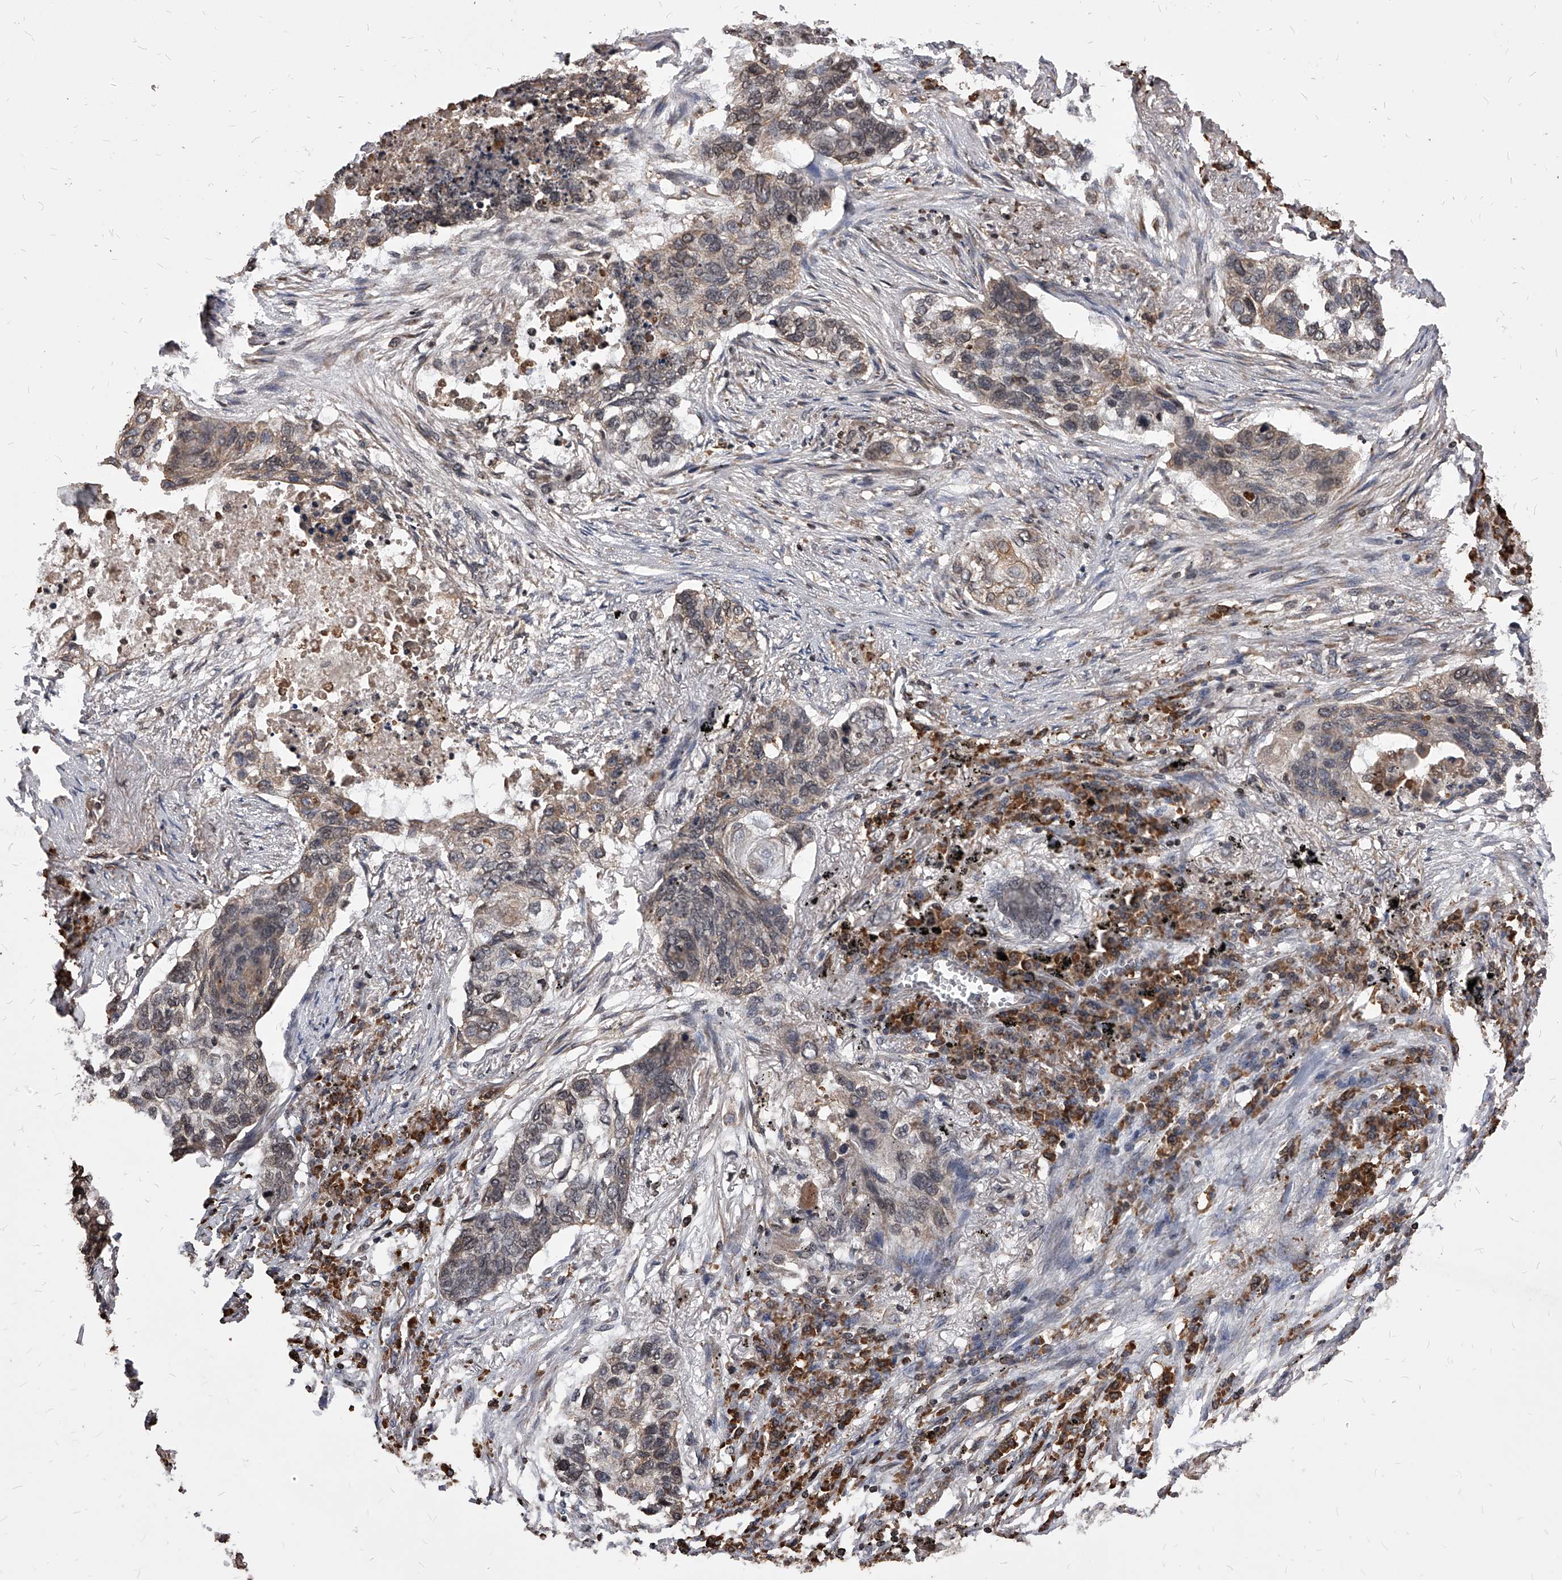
{"staining": {"intensity": "weak", "quantity": "25%-75%", "location": "cytoplasmic/membranous"}, "tissue": "lung cancer", "cell_type": "Tumor cells", "image_type": "cancer", "snomed": [{"axis": "morphology", "description": "Squamous cell carcinoma, NOS"}, {"axis": "topography", "description": "Lung"}], "caption": "Immunohistochemistry (DAB (3,3'-diaminobenzidine)) staining of human squamous cell carcinoma (lung) shows weak cytoplasmic/membranous protein expression in about 25%-75% of tumor cells.", "gene": "ID1", "patient": {"sex": "female", "age": 63}}